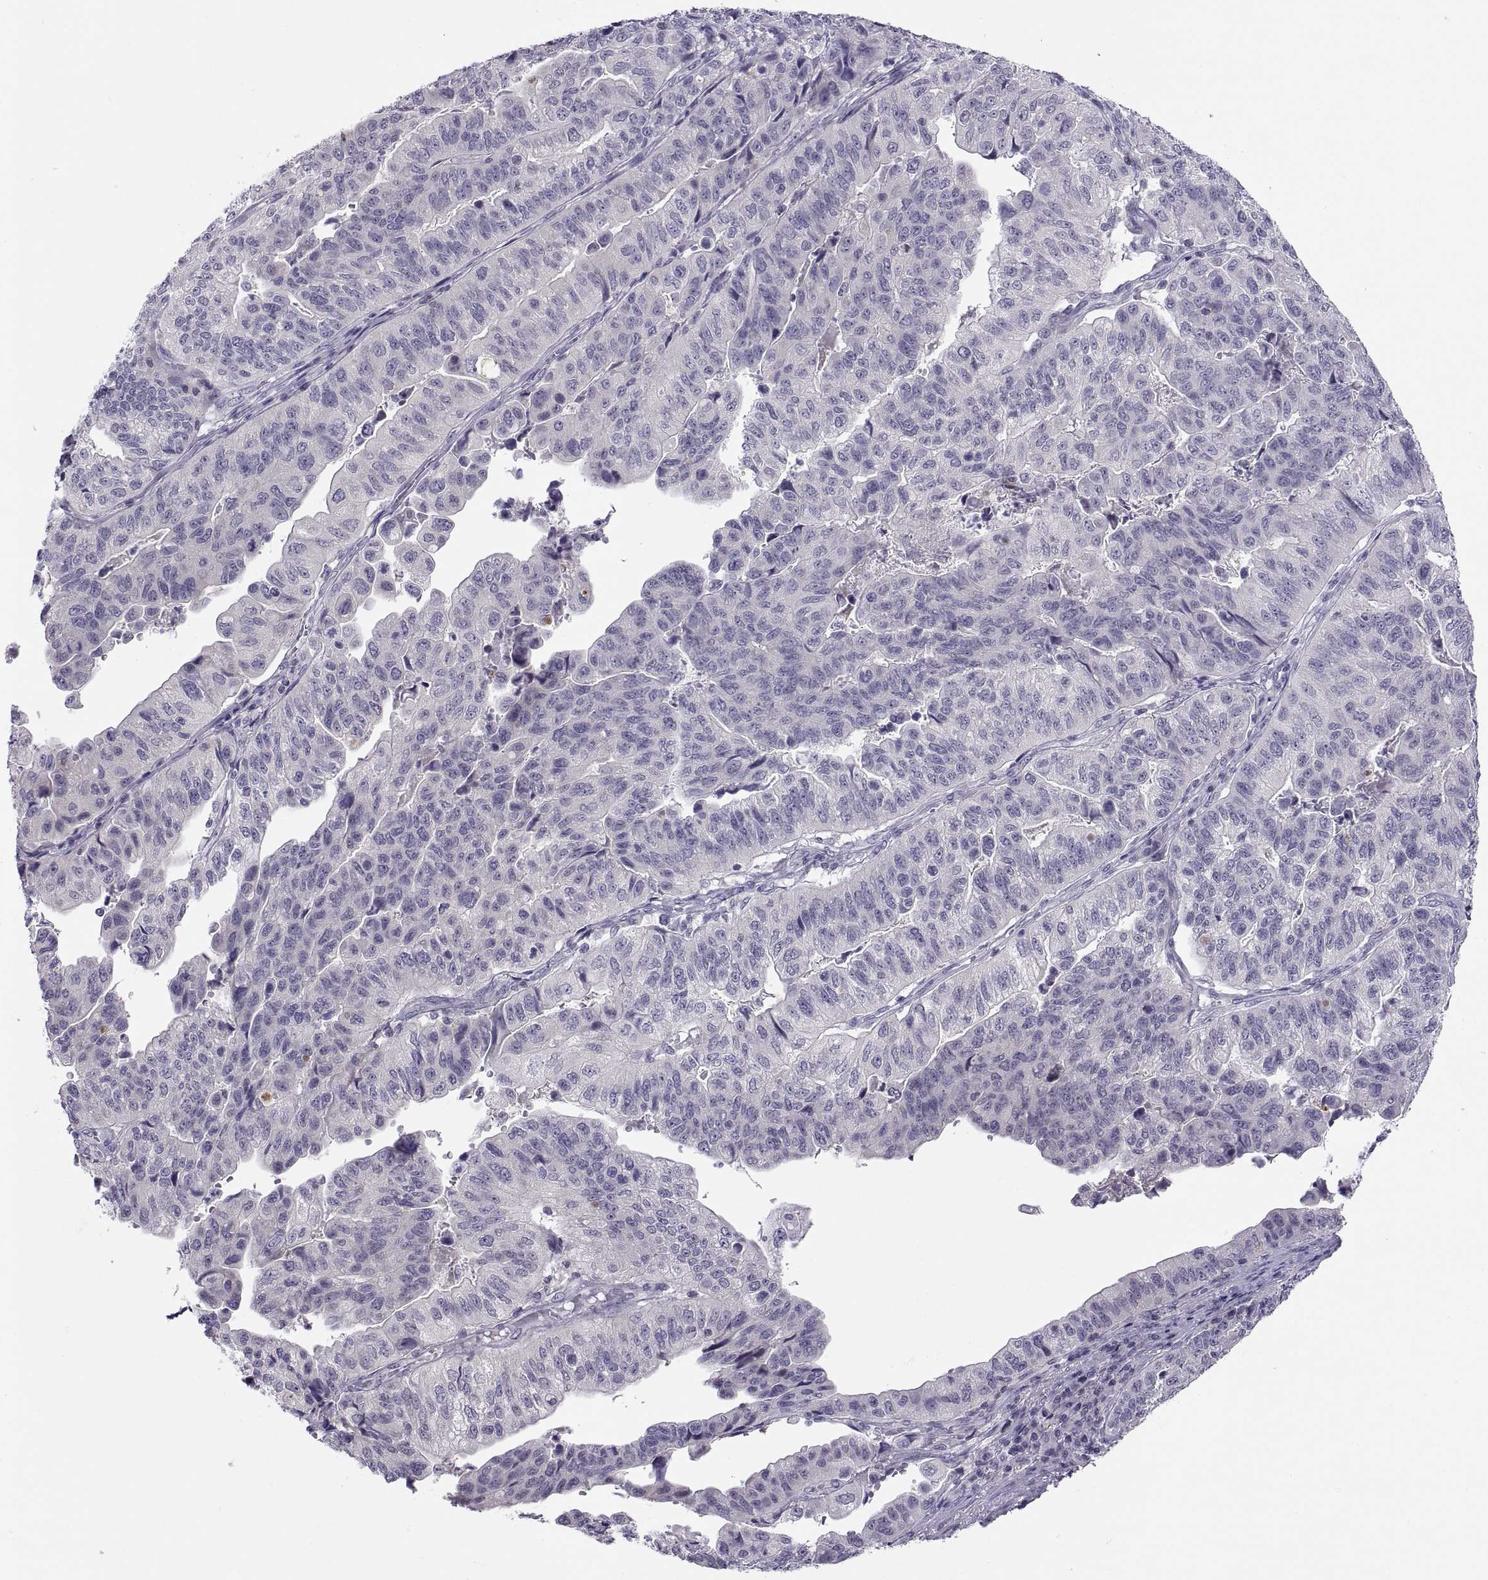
{"staining": {"intensity": "negative", "quantity": "none", "location": "none"}, "tissue": "stomach cancer", "cell_type": "Tumor cells", "image_type": "cancer", "snomed": [{"axis": "morphology", "description": "Adenocarcinoma, NOS"}, {"axis": "topography", "description": "Stomach, upper"}], "caption": "Immunohistochemistry (IHC) micrograph of human stomach cancer stained for a protein (brown), which reveals no staining in tumor cells.", "gene": "TTC21A", "patient": {"sex": "female", "age": 67}}